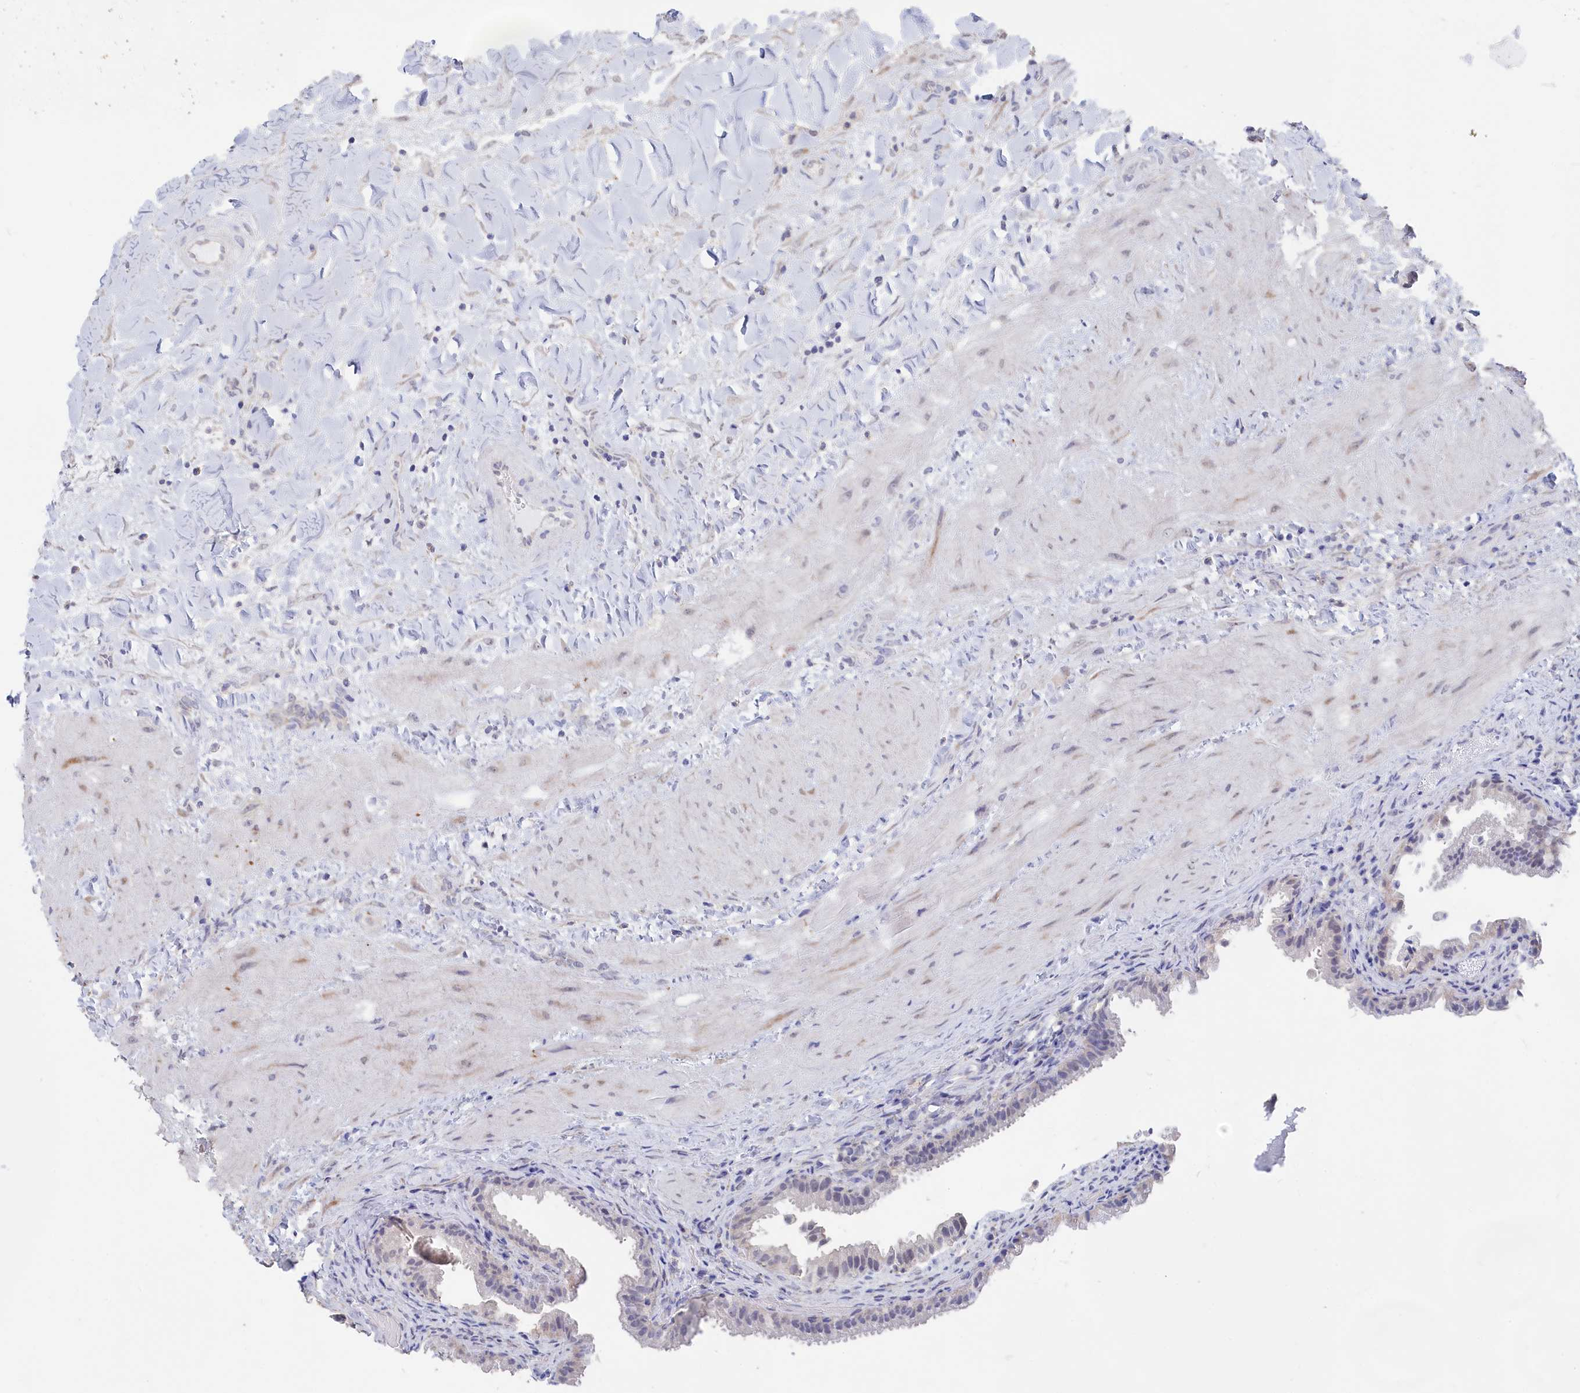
{"staining": {"intensity": "weak", "quantity": "<25%", "location": "cytoplasmic/membranous"}, "tissue": "gallbladder", "cell_type": "Glandular cells", "image_type": "normal", "snomed": [{"axis": "morphology", "description": "Normal tissue, NOS"}, {"axis": "topography", "description": "Gallbladder"}], "caption": "A high-resolution micrograph shows immunohistochemistry (IHC) staining of unremarkable gallbladder, which displays no significant expression in glandular cells. (DAB (3,3'-diaminobenzidine) IHC visualized using brightfield microscopy, high magnification).", "gene": "SEMG2", "patient": {"sex": "male", "age": 24}}